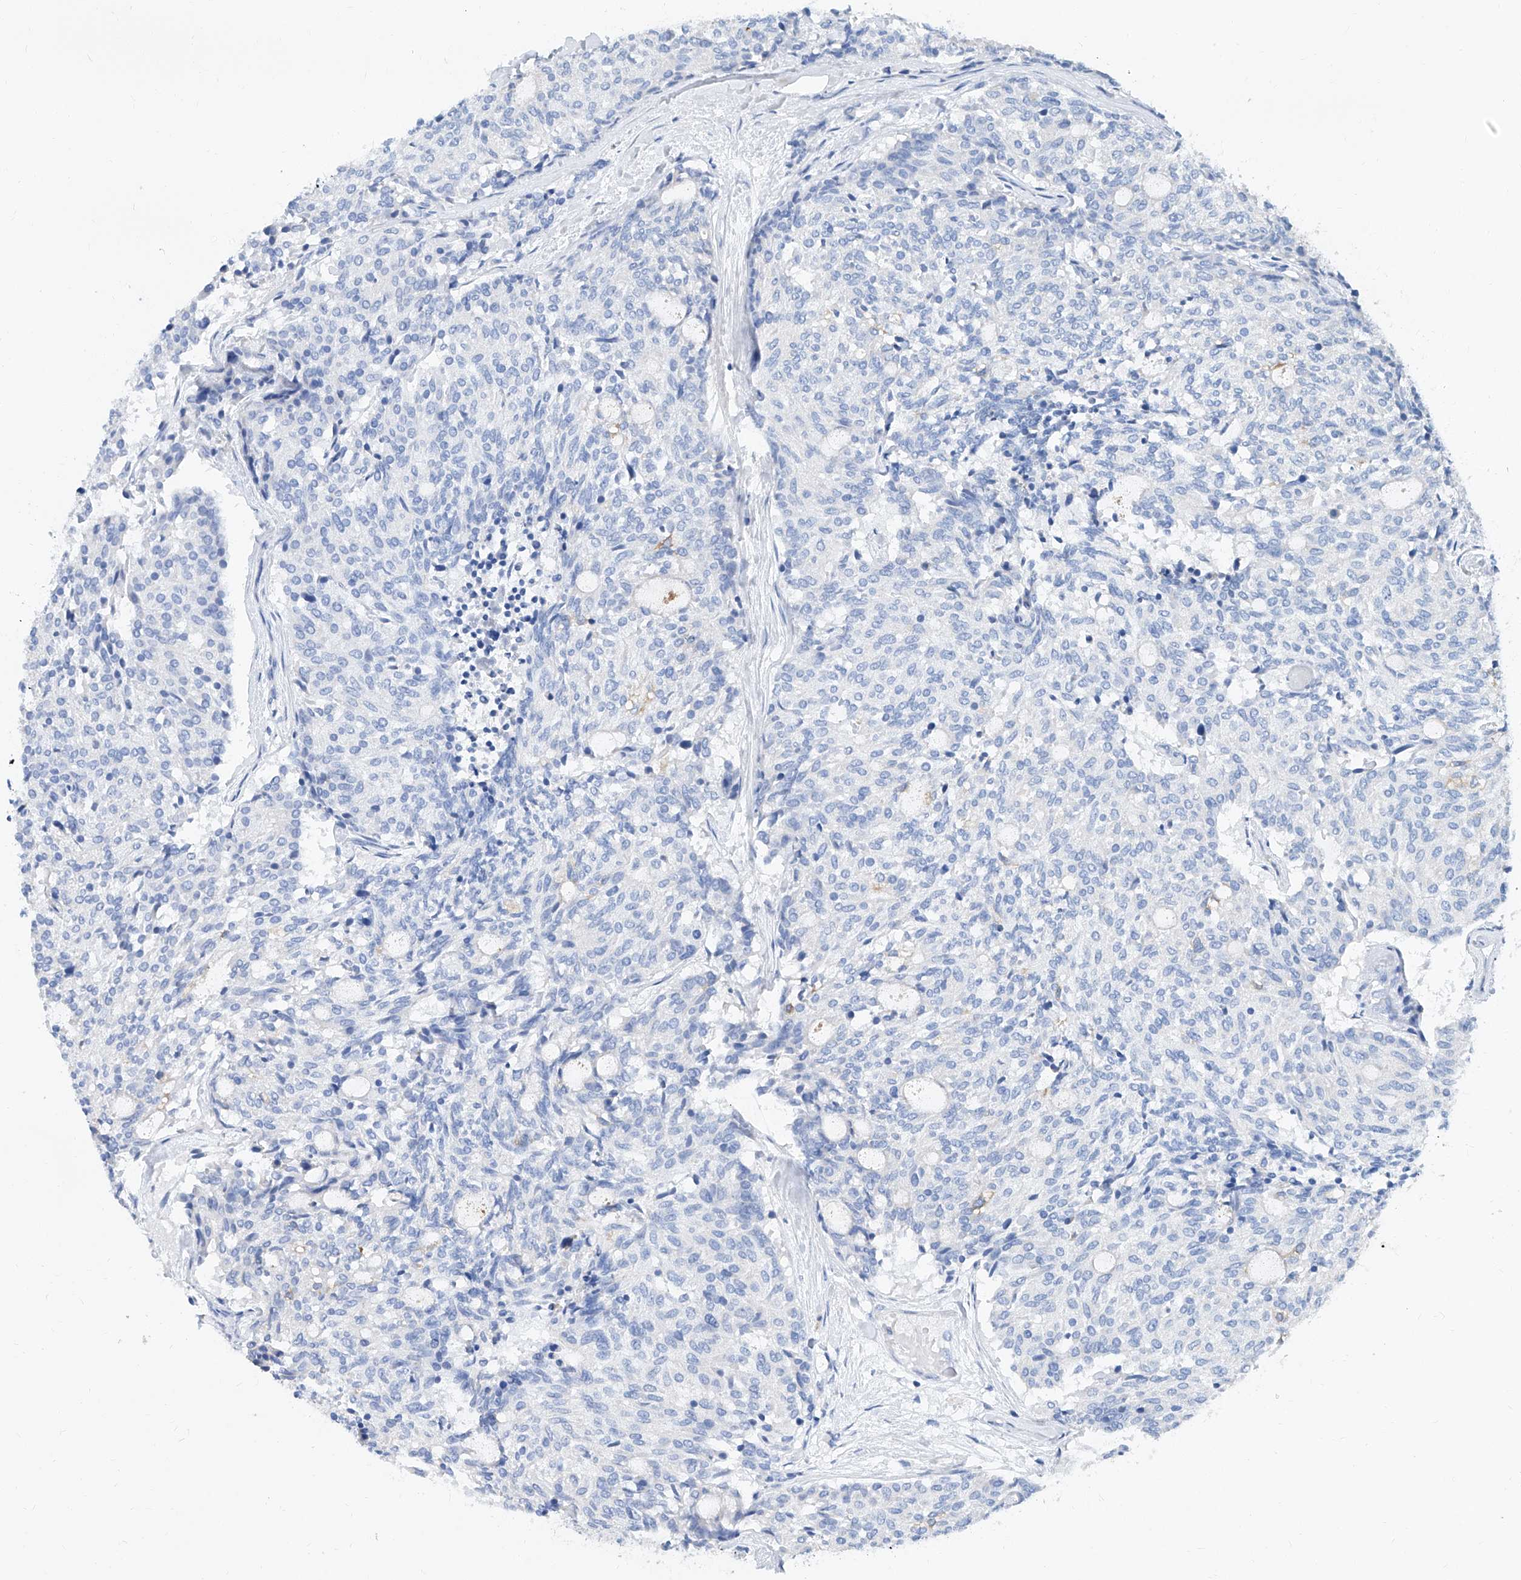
{"staining": {"intensity": "negative", "quantity": "none", "location": "none"}, "tissue": "carcinoid", "cell_type": "Tumor cells", "image_type": "cancer", "snomed": [{"axis": "morphology", "description": "Carcinoid, malignant, NOS"}, {"axis": "topography", "description": "Pancreas"}], "caption": "Tumor cells show no significant protein expression in carcinoid. The staining is performed using DAB (3,3'-diaminobenzidine) brown chromogen with nuclei counter-stained in using hematoxylin.", "gene": "SLC25A29", "patient": {"sex": "female", "age": 54}}